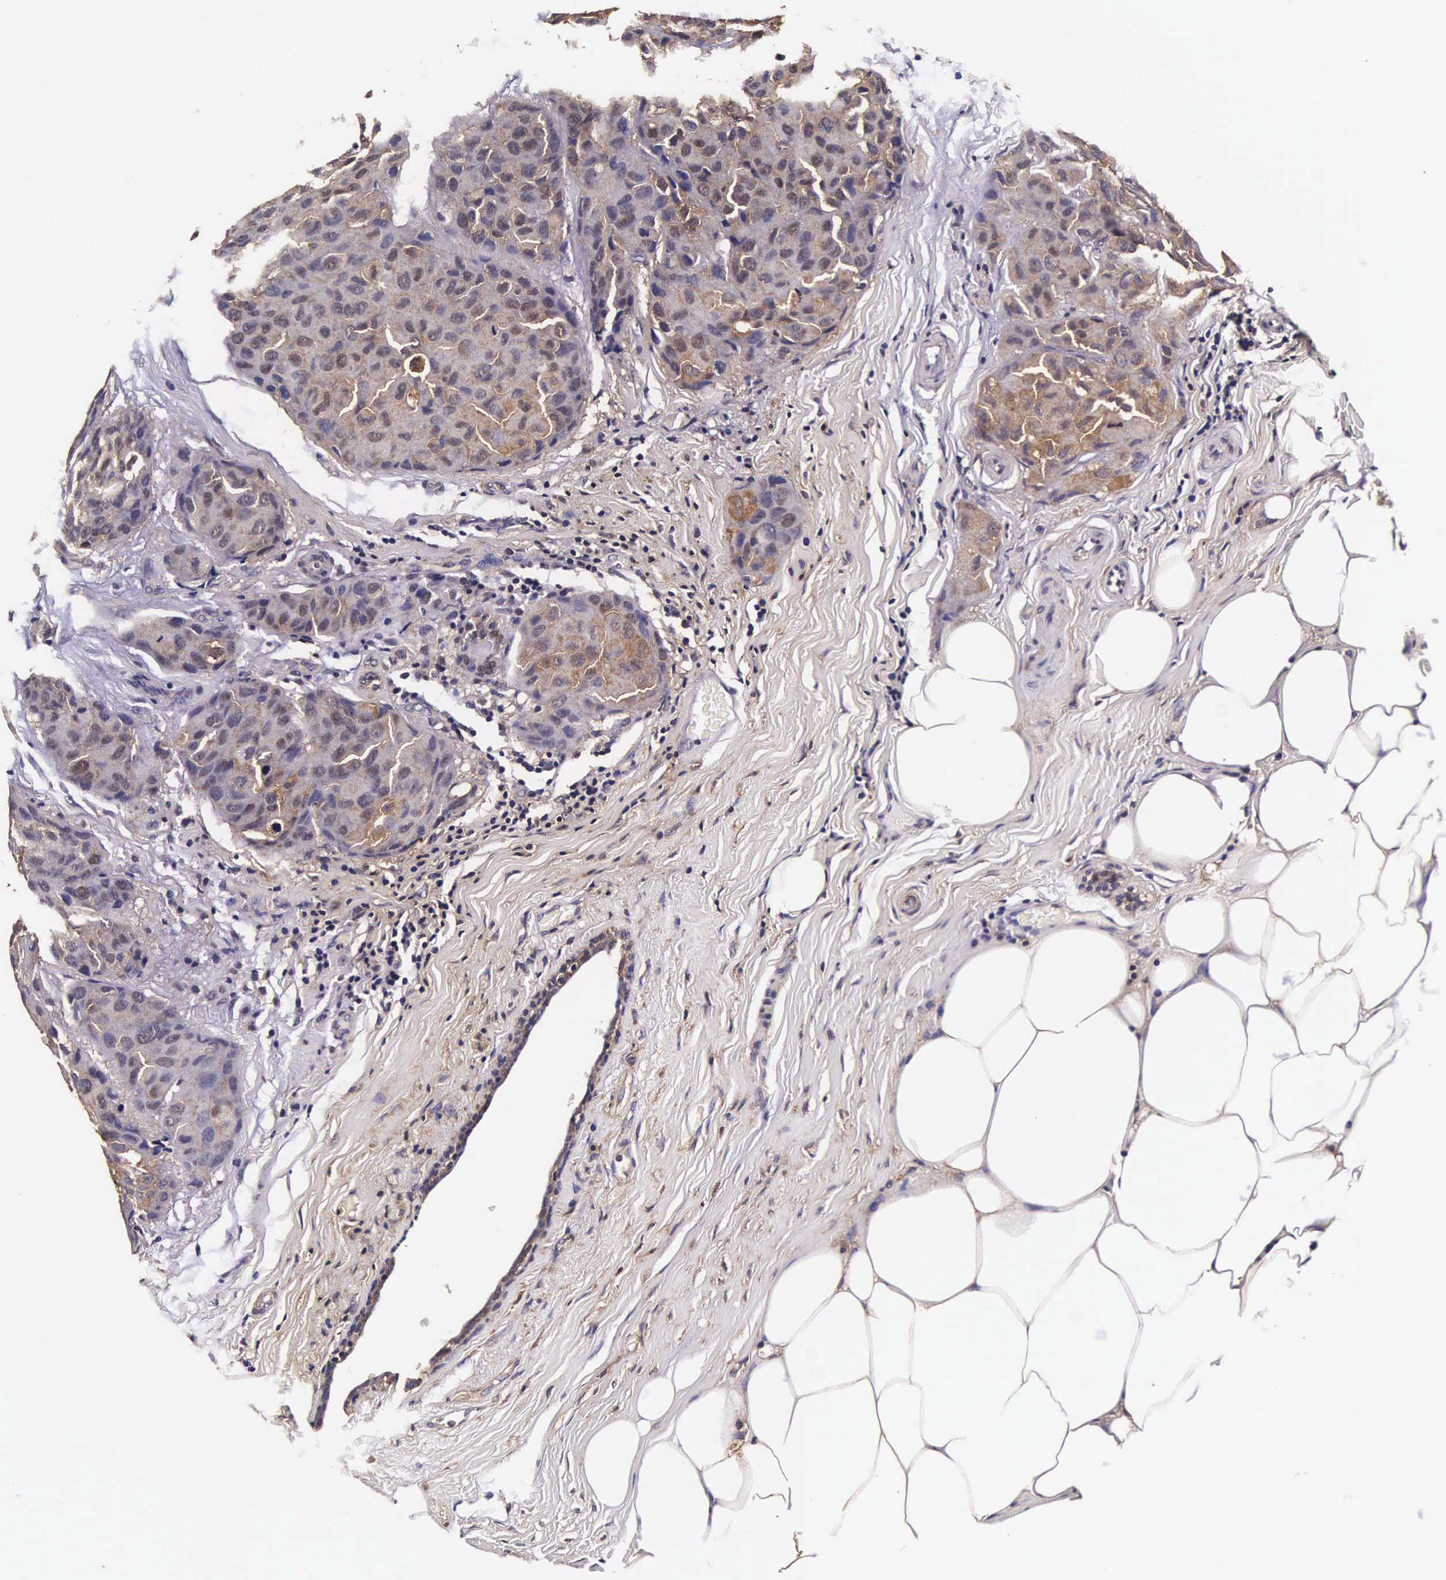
{"staining": {"intensity": "strong", "quantity": ">75%", "location": "cytoplasmic/membranous,nuclear"}, "tissue": "breast cancer", "cell_type": "Tumor cells", "image_type": "cancer", "snomed": [{"axis": "morphology", "description": "Duct carcinoma"}, {"axis": "topography", "description": "Breast"}], "caption": "Breast invasive ductal carcinoma stained with a brown dye exhibits strong cytoplasmic/membranous and nuclear positive expression in about >75% of tumor cells.", "gene": "TECPR2", "patient": {"sex": "female", "age": 68}}